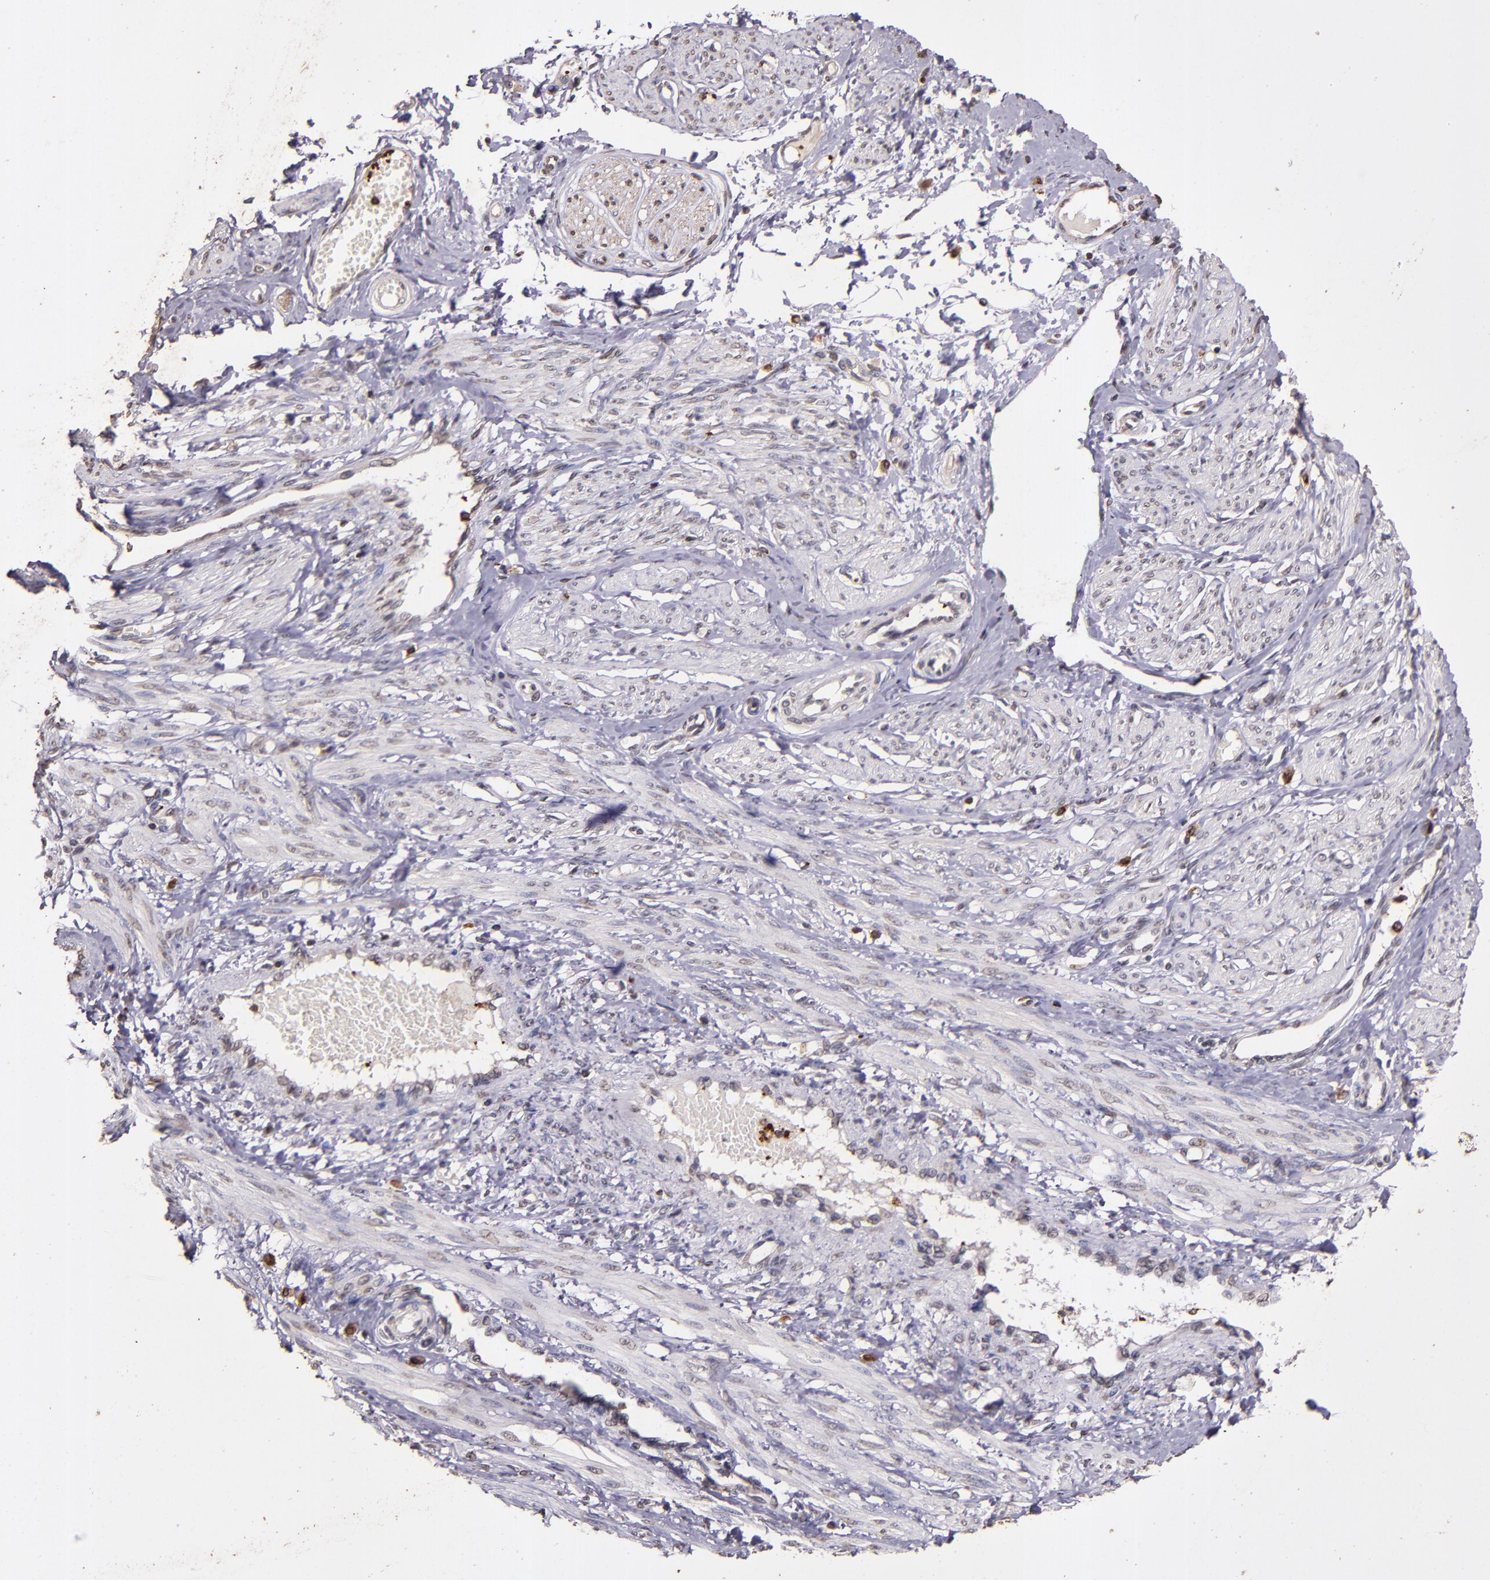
{"staining": {"intensity": "negative", "quantity": "none", "location": "none"}, "tissue": "smooth muscle", "cell_type": "Smooth muscle cells", "image_type": "normal", "snomed": [{"axis": "morphology", "description": "Normal tissue, NOS"}, {"axis": "topography", "description": "Smooth muscle"}, {"axis": "topography", "description": "Uterus"}], "caption": "Photomicrograph shows no protein positivity in smooth muscle cells of benign smooth muscle. (DAB immunohistochemistry (IHC) visualized using brightfield microscopy, high magnification).", "gene": "SLC2A3", "patient": {"sex": "female", "age": 39}}